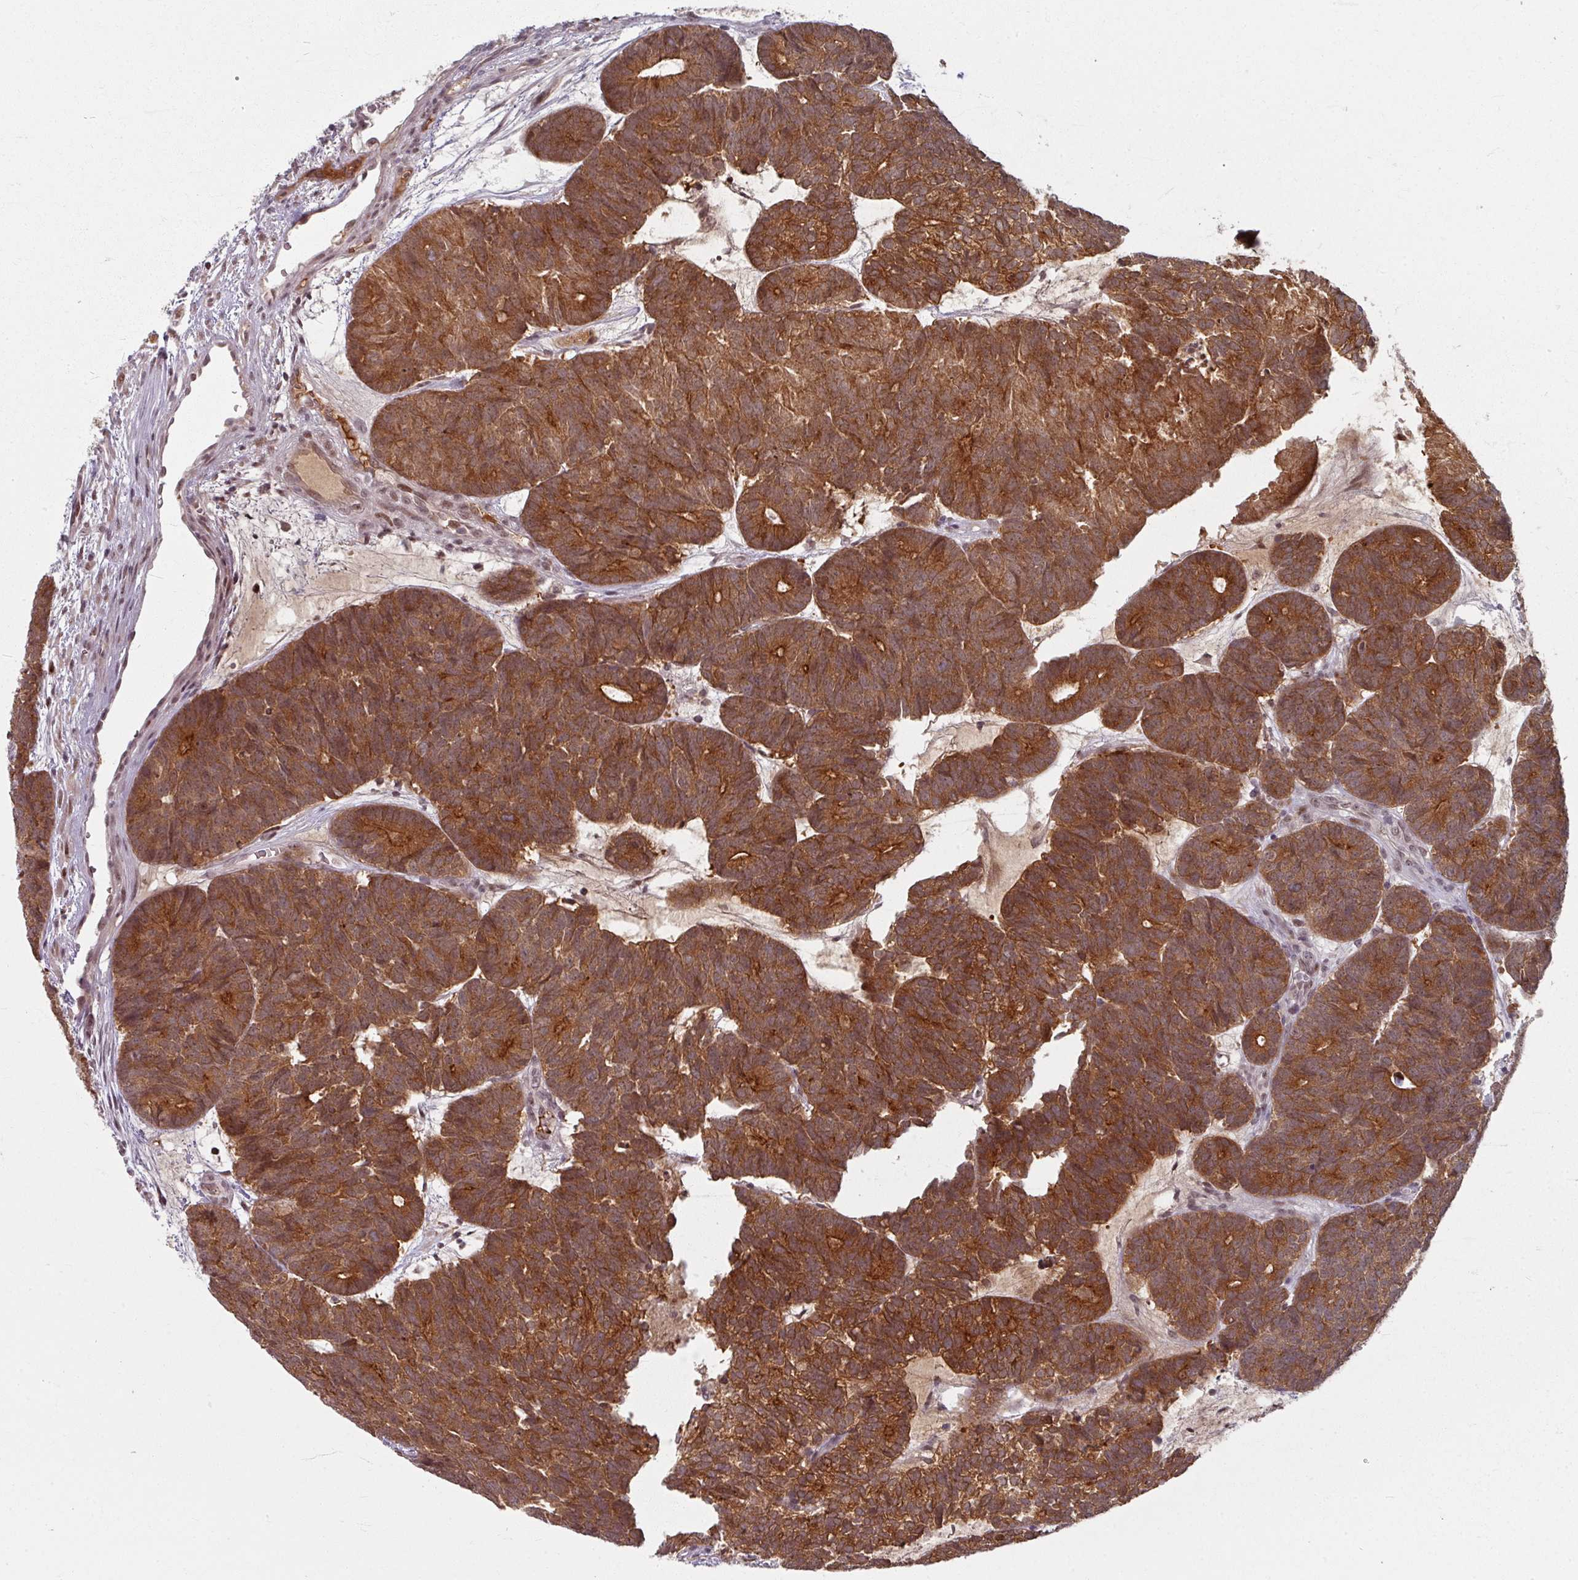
{"staining": {"intensity": "strong", "quantity": ">75%", "location": "cytoplasmic/membranous"}, "tissue": "head and neck cancer", "cell_type": "Tumor cells", "image_type": "cancer", "snomed": [{"axis": "morphology", "description": "Adenocarcinoma, NOS"}, {"axis": "topography", "description": "Head-Neck"}], "caption": "This histopathology image exhibits IHC staining of head and neck adenocarcinoma, with high strong cytoplasmic/membranous expression in about >75% of tumor cells.", "gene": "KLC3", "patient": {"sex": "female", "age": 81}}